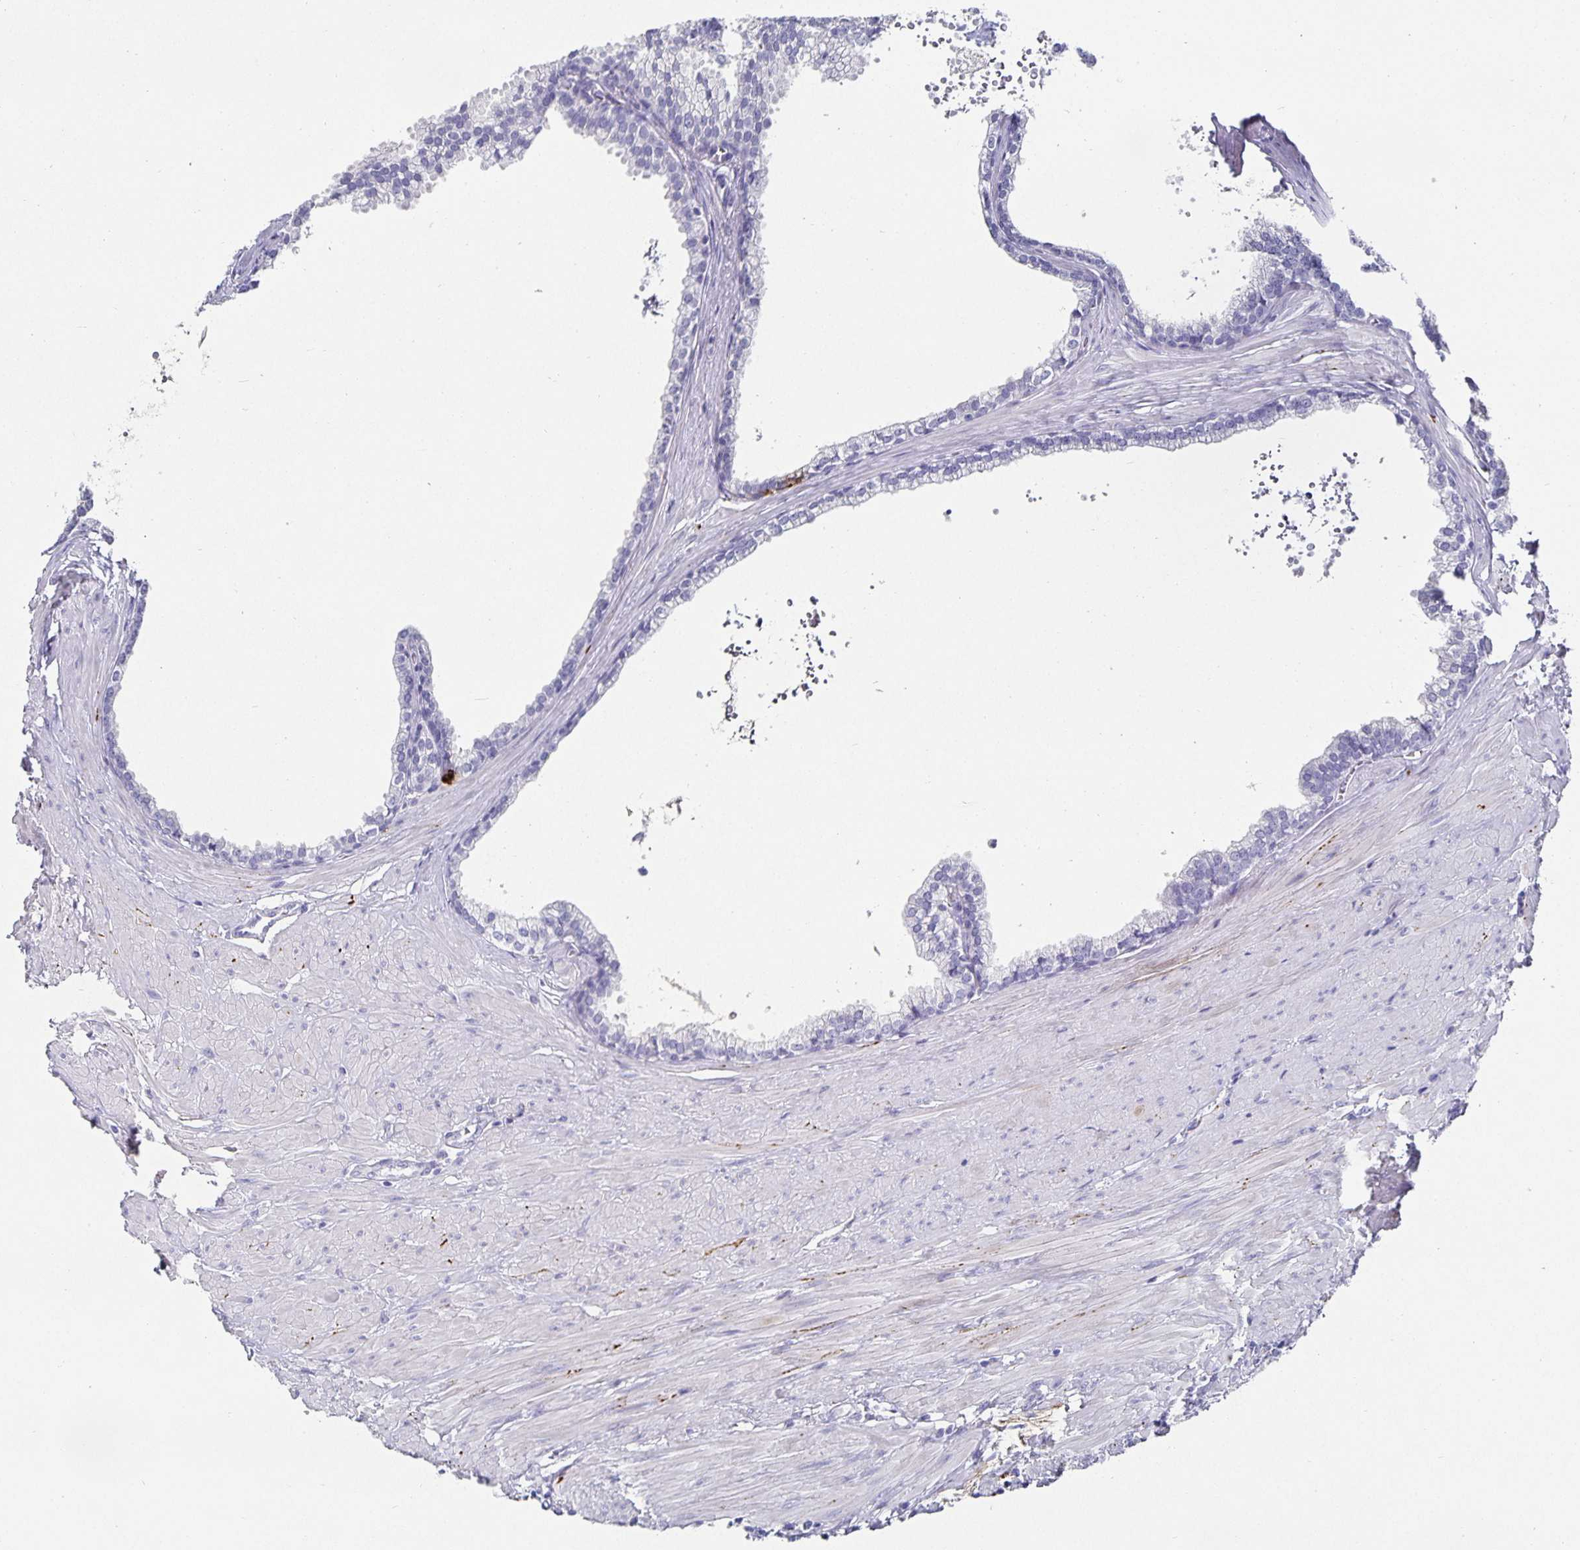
{"staining": {"intensity": "negative", "quantity": "none", "location": "none"}, "tissue": "prostate", "cell_type": "Glandular cells", "image_type": "normal", "snomed": [{"axis": "morphology", "description": "Normal tissue, NOS"}, {"axis": "topography", "description": "Prostate"}, {"axis": "topography", "description": "Peripheral nerve tissue"}], "caption": "This is an immunohistochemistry image of benign prostate. There is no positivity in glandular cells.", "gene": "CHGA", "patient": {"sex": "male", "age": 55}}